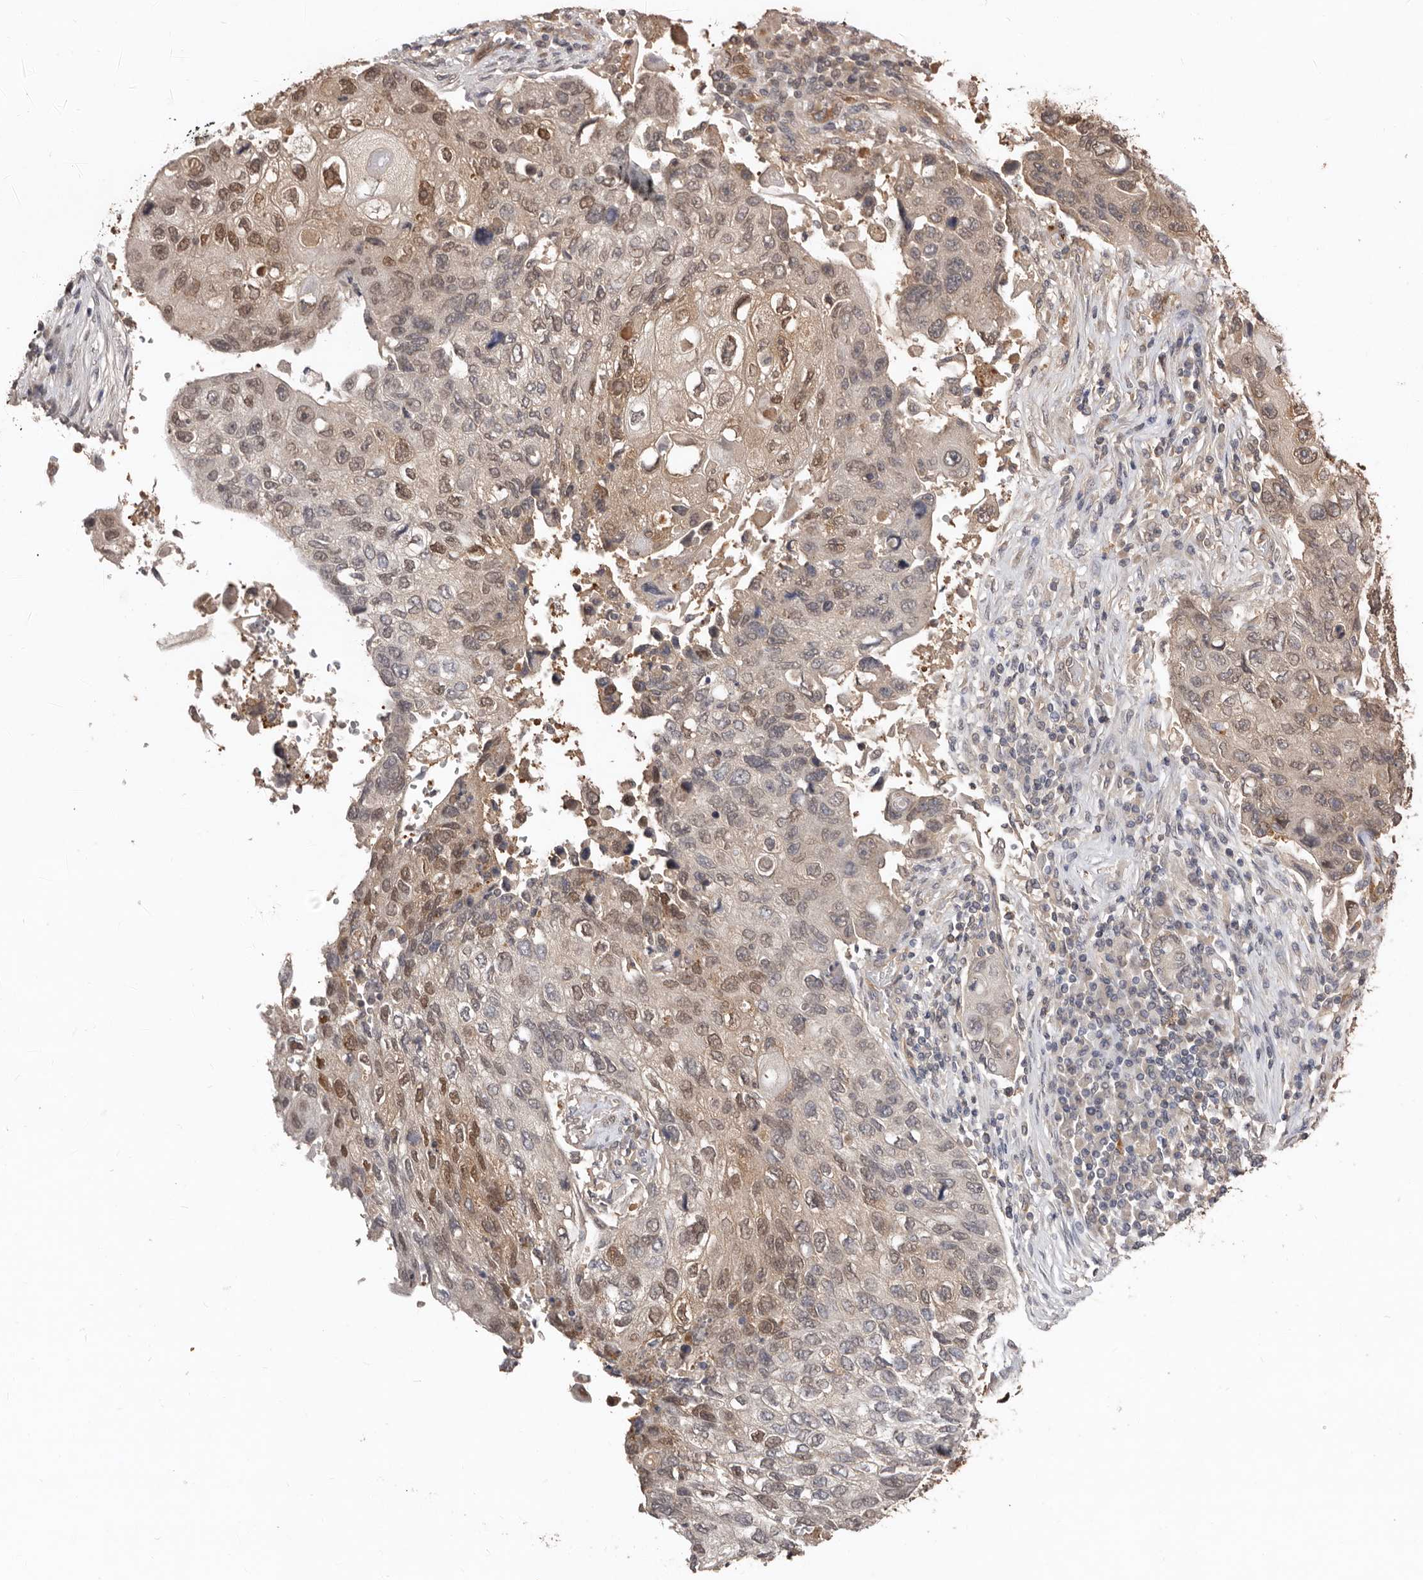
{"staining": {"intensity": "weak", "quantity": "25%-75%", "location": "cytoplasmic/membranous,nuclear"}, "tissue": "lung cancer", "cell_type": "Tumor cells", "image_type": "cancer", "snomed": [{"axis": "morphology", "description": "Squamous cell carcinoma, NOS"}, {"axis": "topography", "description": "Lung"}], "caption": "This is an image of immunohistochemistry staining of squamous cell carcinoma (lung), which shows weak positivity in the cytoplasmic/membranous and nuclear of tumor cells.", "gene": "SULT1E1", "patient": {"sex": "male", "age": 61}}